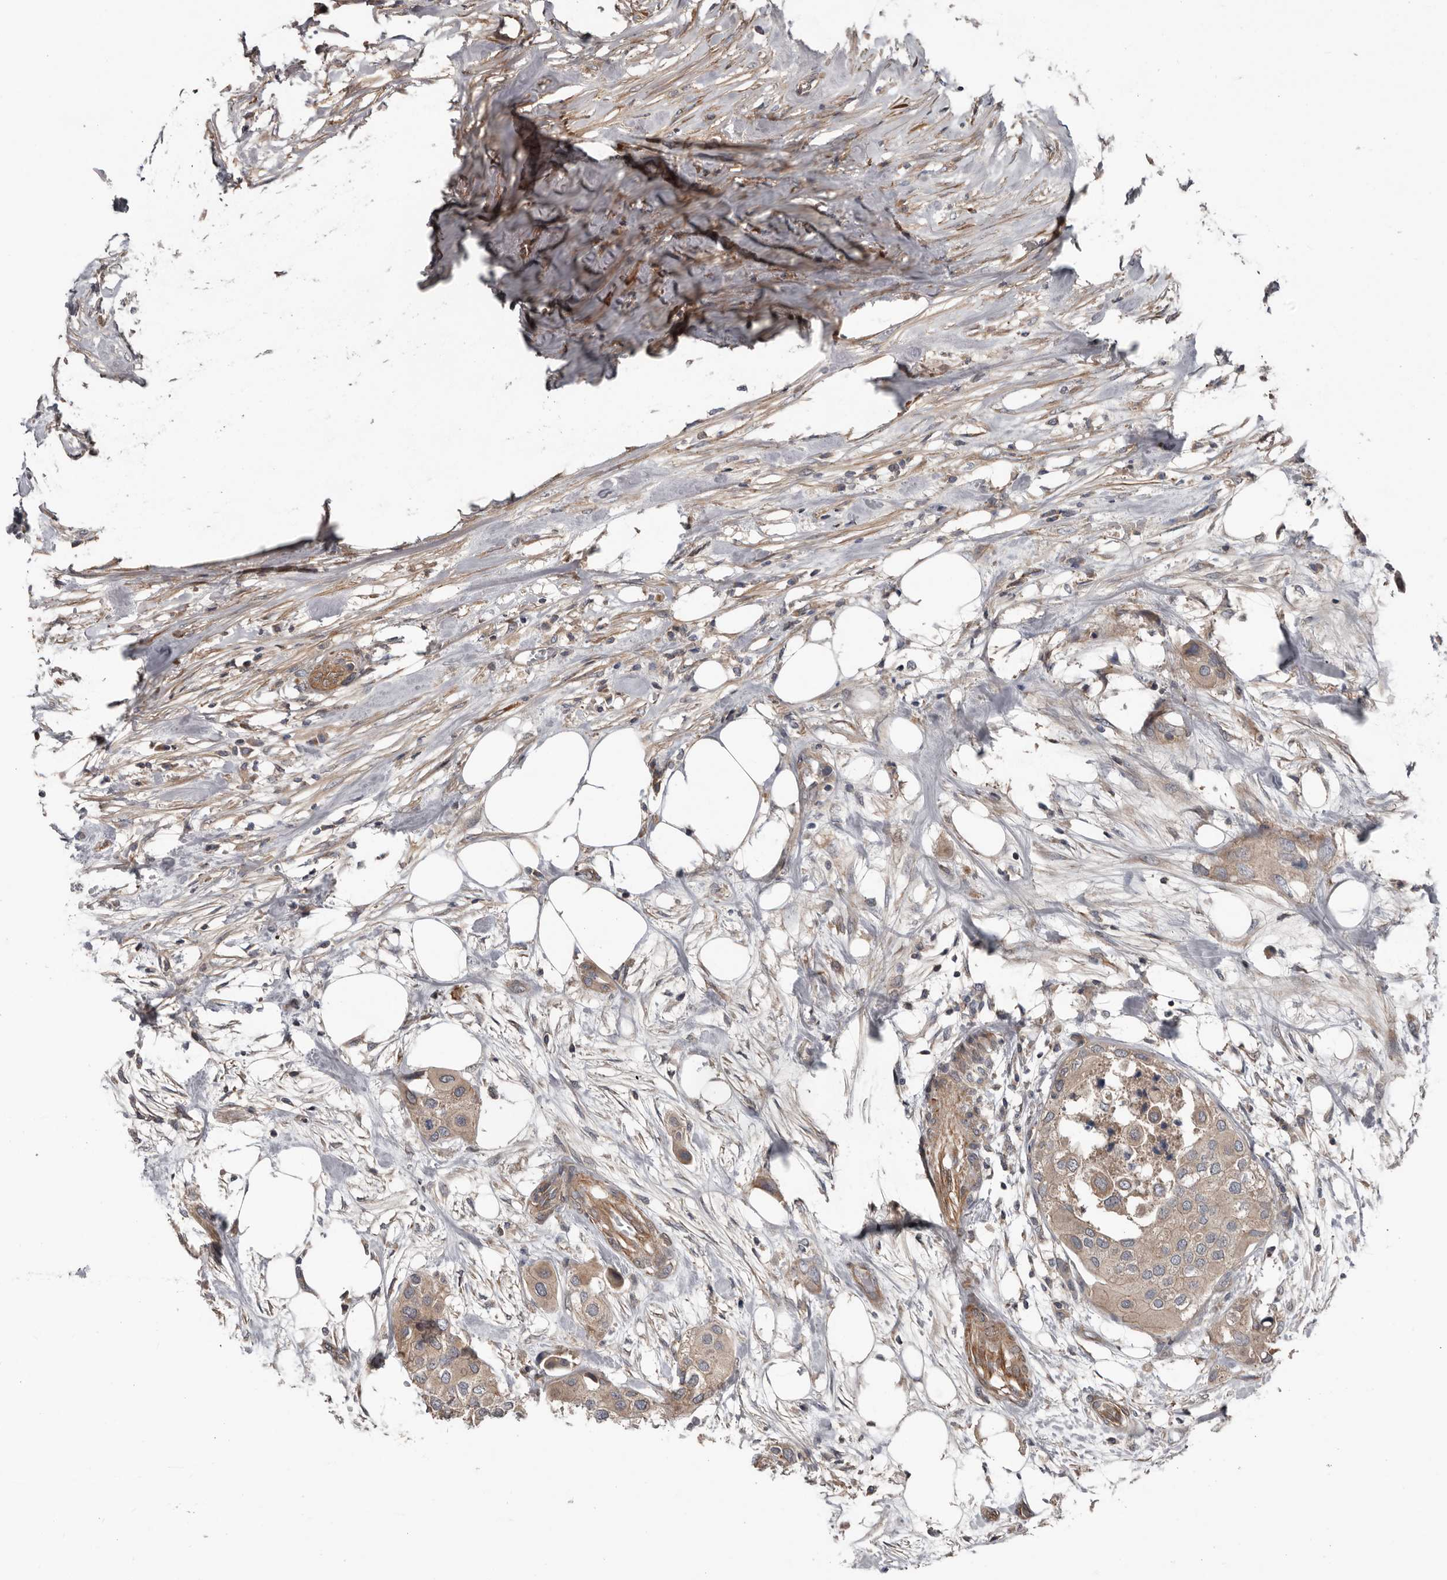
{"staining": {"intensity": "weak", "quantity": ">75%", "location": "cytoplasmic/membranous"}, "tissue": "urothelial cancer", "cell_type": "Tumor cells", "image_type": "cancer", "snomed": [{"axis": "morphology", "description": "Urothelial carcinoma, High grade"}, {"axis": "topography", "description": "Urinary bladder"}], "caption": "A low amount of weak cytoplasmic/membranous expression is appreciated in approximately >75% of tumor cells in urothelial cancer tissue.", "gene": "DNAJB4", "patient": {"sex": "male", "age": 64}}